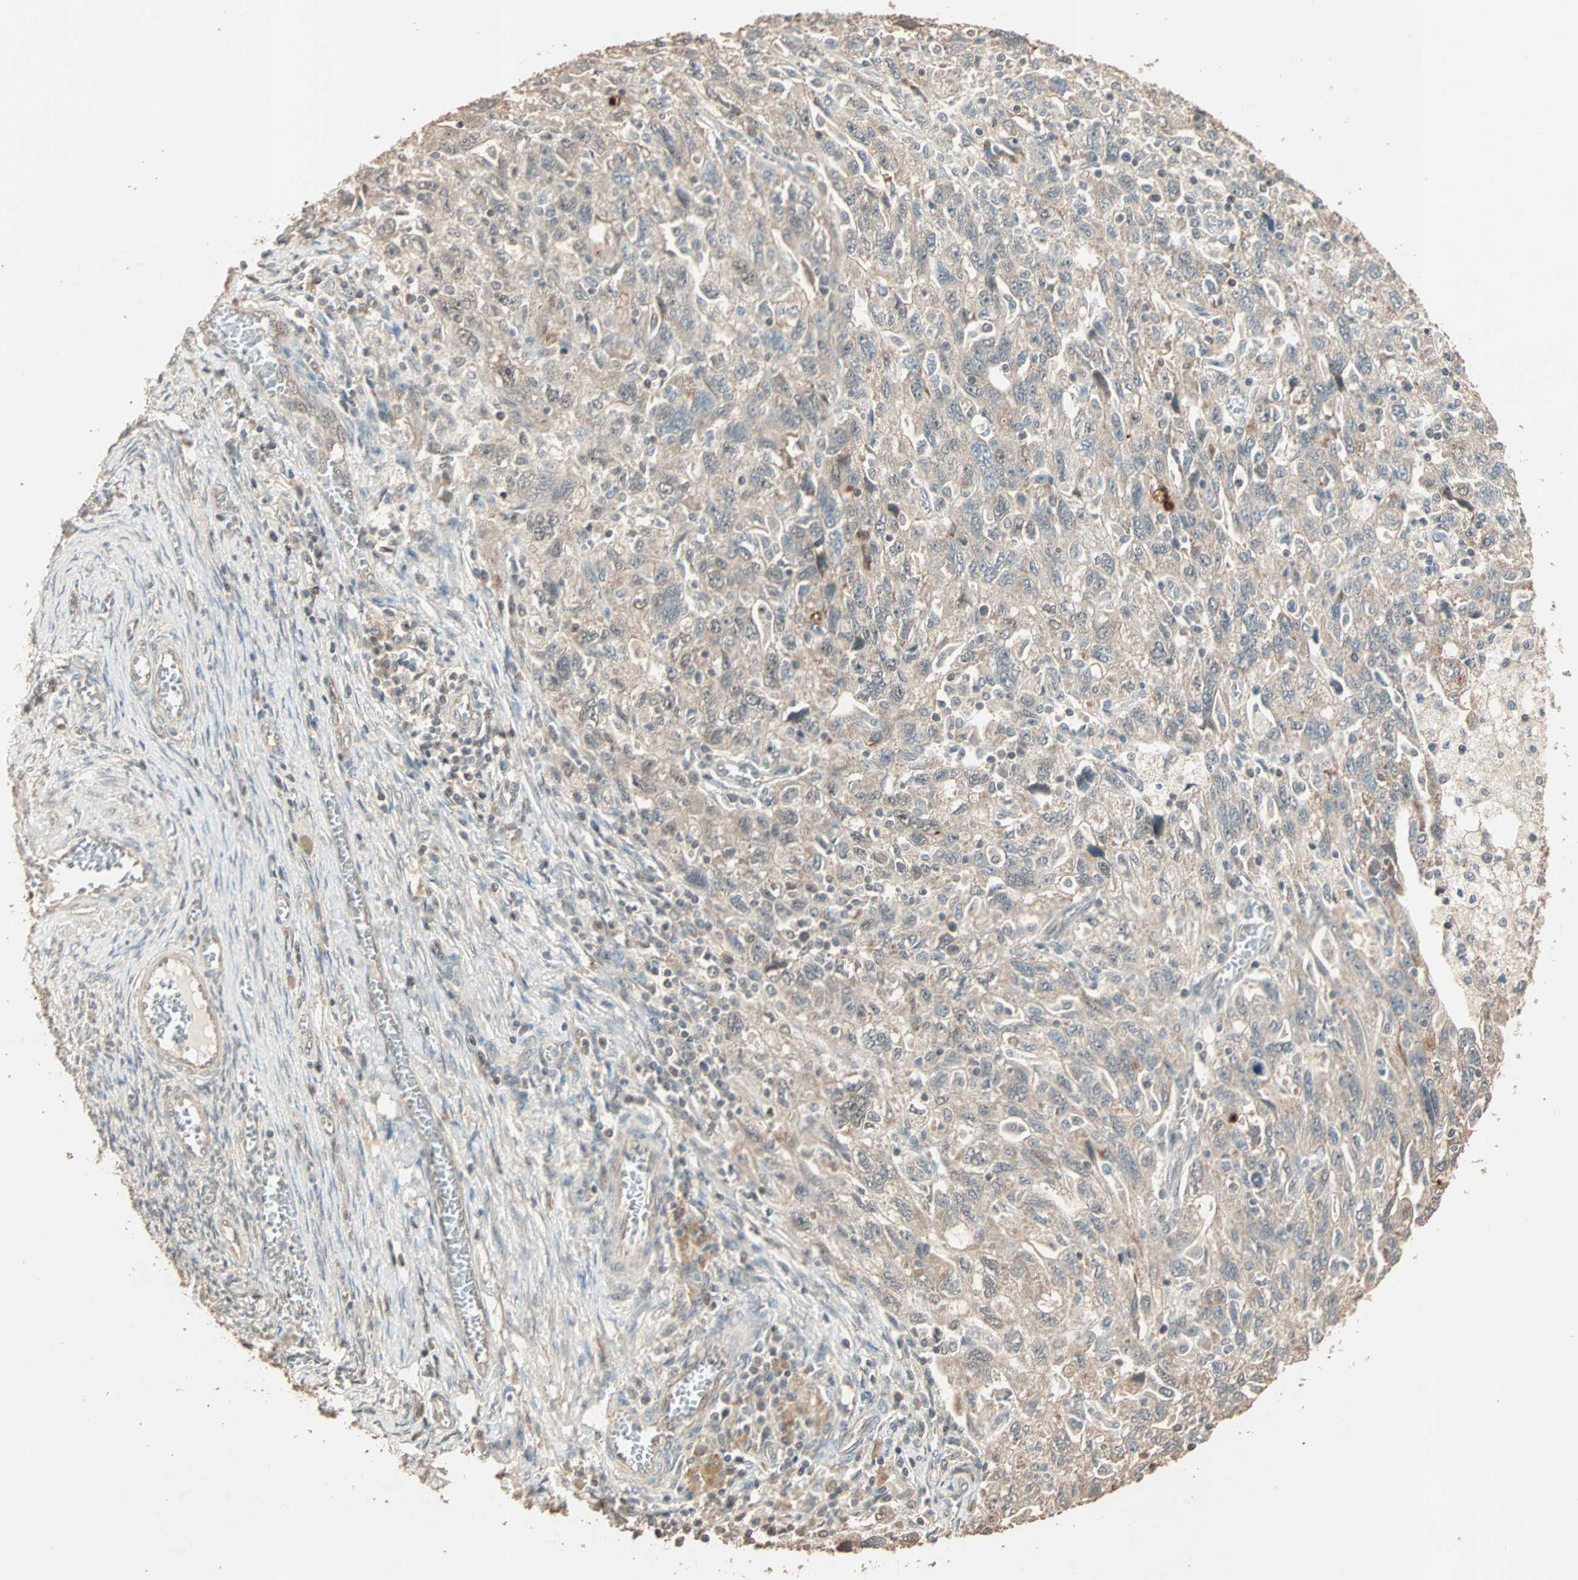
{"staining": {"intensity": "weak", "quantity": ">75%", "location": "cytoplasmic/membranous"}, "tissue": "ovarian cancer", "cell_type": "Tumor cells", "image_type": "cancer", "snomed": [{"axis": "morphology", "description": "Carcinoma, NOS"}, {"axis": "morphology", "description": "Cystadenocarcinoma, serous, NOS"}, {"axis": "topography", "description": "Ovary"}], "caption": "Immunohistochemical staining of ovarian cancer (serous cystadenocarcinoma) exhibits low levels of weak cytoplasmic/membranous protein positivity in about >75% of tumor cells.", "gene": "ZBTB33", "patient": {"sex": "female", "age": 69}}